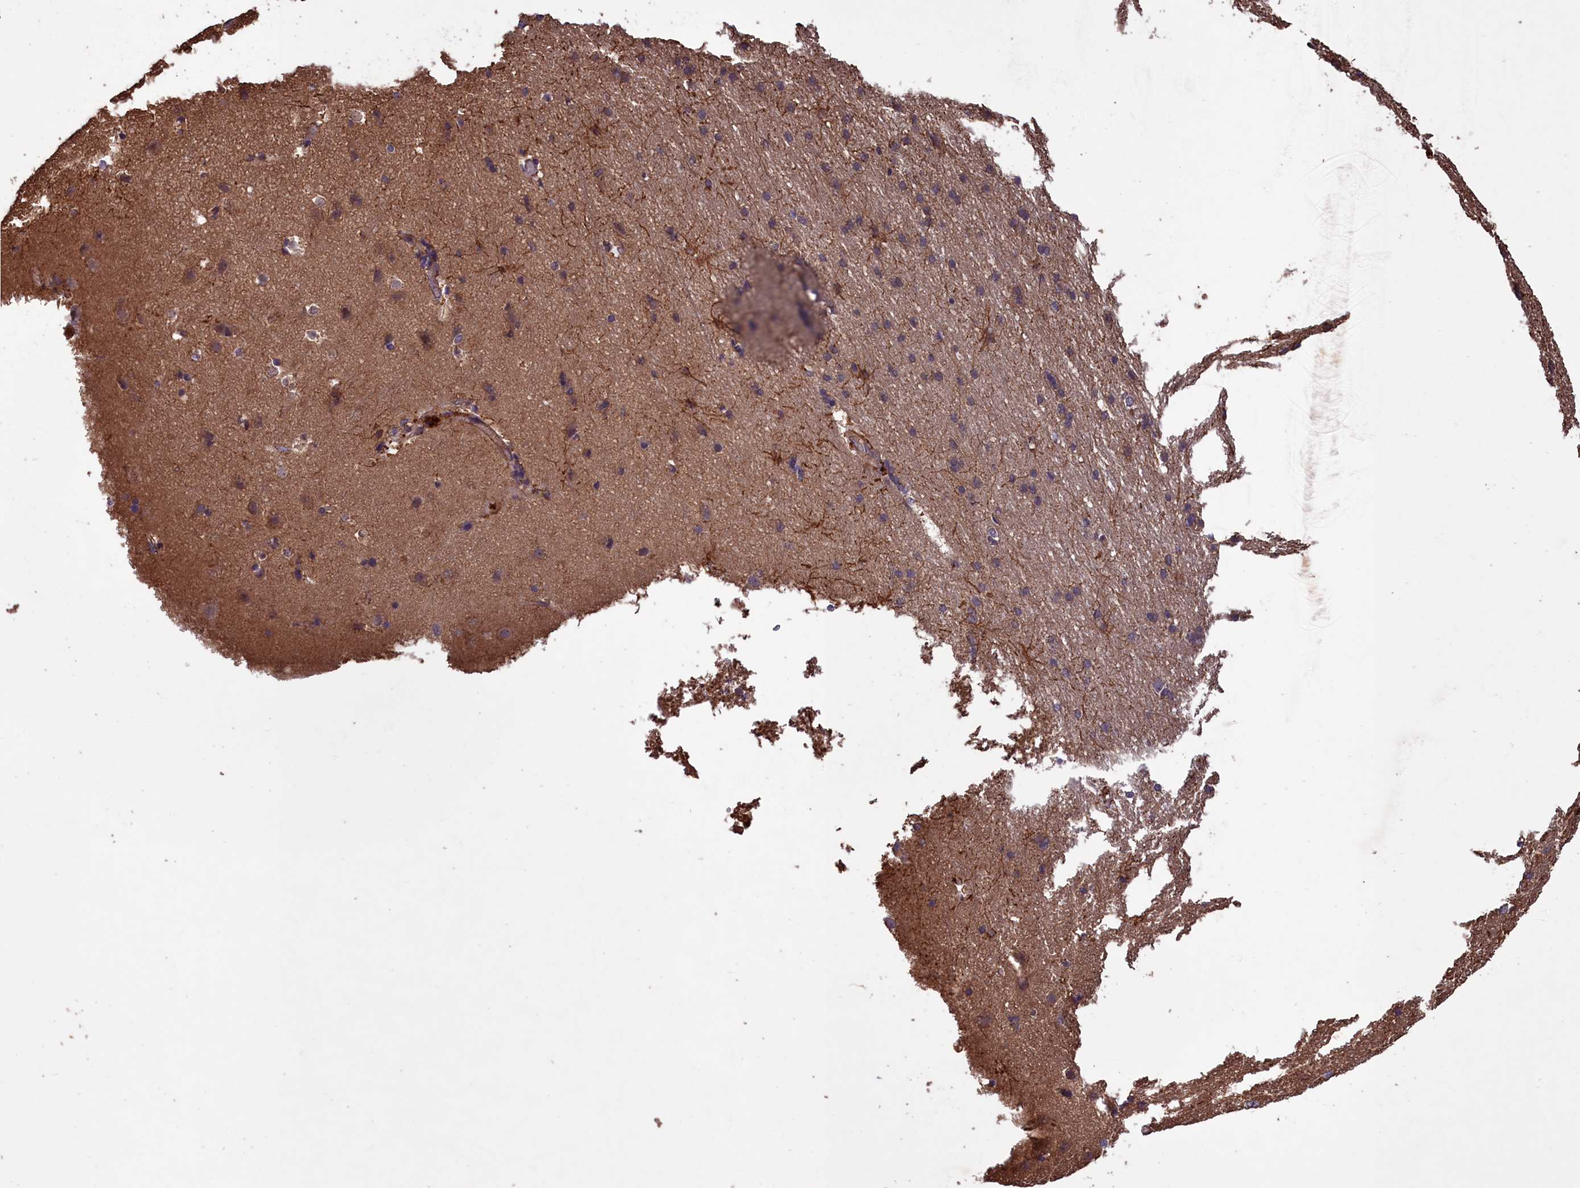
{"staining": {"intensity": "moderate", "quantity": "25%-75%", "location": "cytoplasmic/membranous"}, "tissue": "cerebral cortex", "cell_type": "Endothelial cells", "image_type": "normal", "snomed": [{"axis": "morphology", "description": "Normal tissue, NOS"}, {"axis": "topography", "description": "Cerebral cortex"}], "caption": "Moderate cytoplasmic/membranous protein expression is appreciated in approximately 25%-75% of endothelial cells in cerebral cortex.", "gene": "DAPK3", "patient": {"sex": "male", "age": 54}}